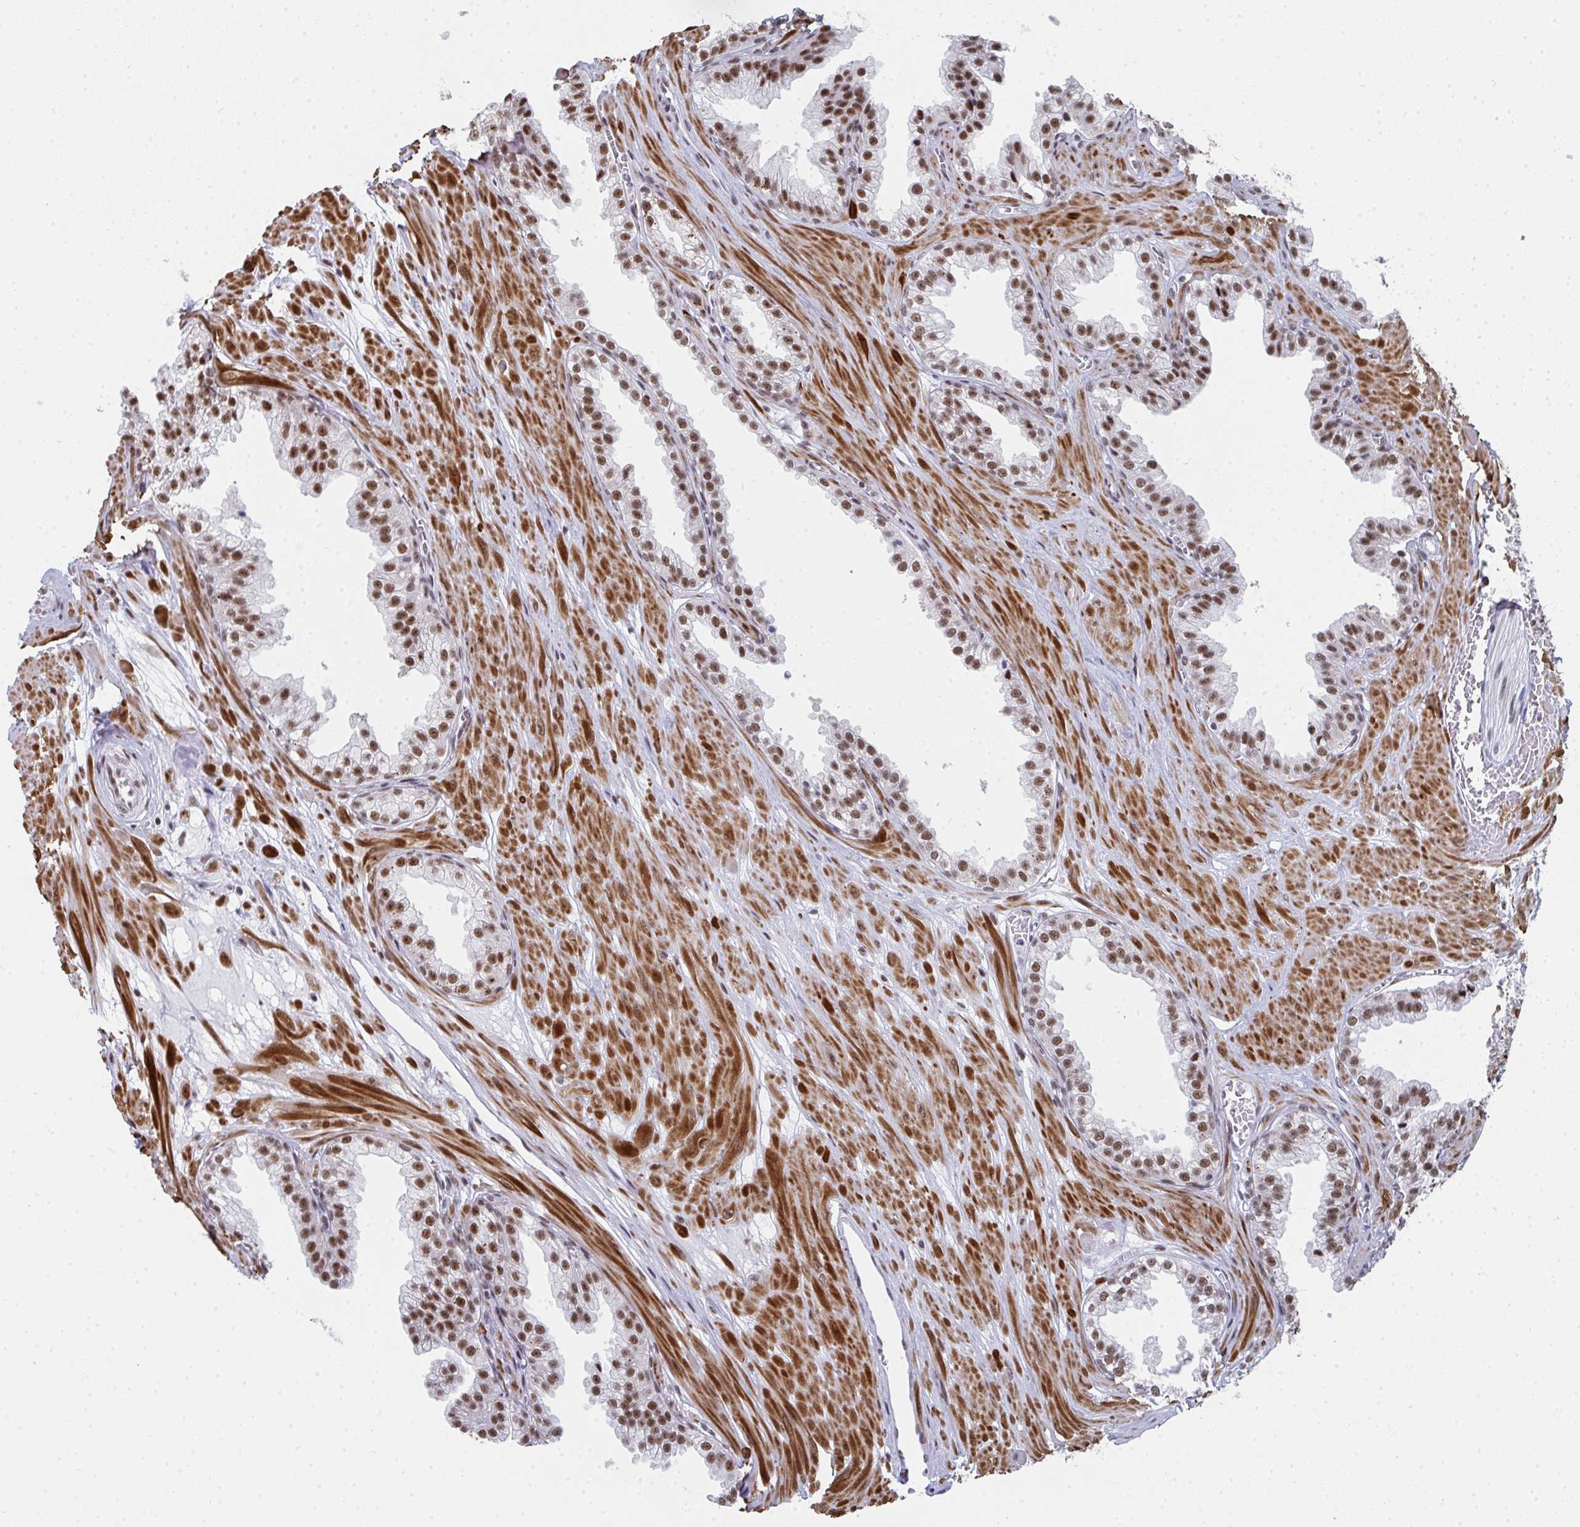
{"staining": {"intensity": "moderate", "quantity": ">75%", "location": "nuclear"}, "tissue": "prostate", "cell_type": "Glandular cells", "image_type": "normal", "snomed": [{"axis": "morphology", "description": "Normal tissue, NOS"}, {"axis": "topography", "description": "Prostate"}, {"axis": "topography", "description": "Peripheral nerve tissue"}], "caption": "Normal prostate displays moderate nuclear staining in about >75% of glandular cells Using DAB (brown) and hematoxylin (blue) stains, captured at high magnification using brightfield microscopy..", "gene": "SNRNP70", "patient": {"sex": "male", "age": 55}}